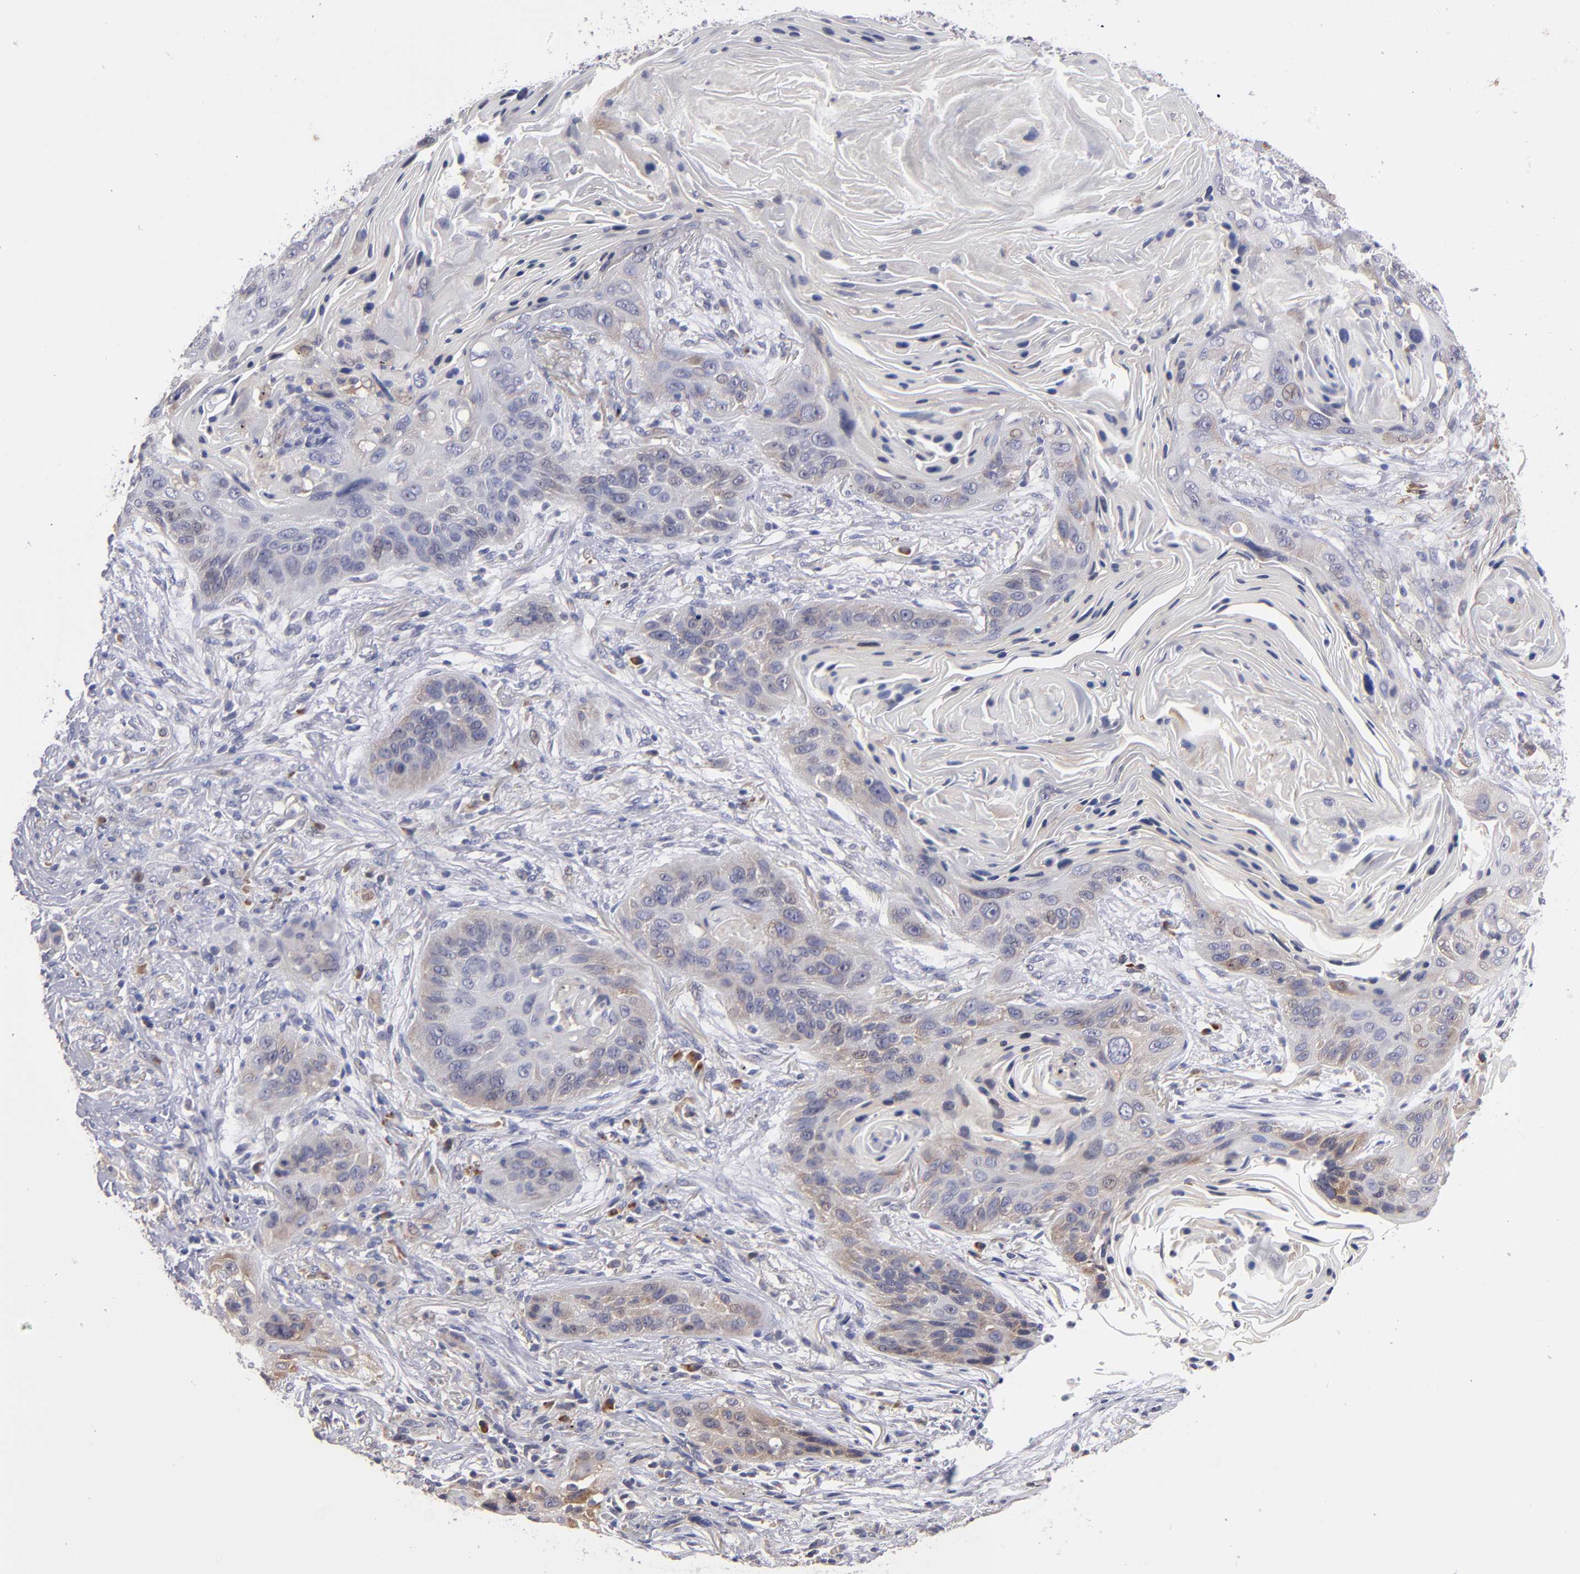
{"staining": {"intensity": "weak", "quantity": "<25%", "location": "cytoplasmic/membranous"}, "tissue": "lung cancer", "cell_type": "Tumor cells", "image_type": "cancer", "snomed": [{"axis": "morphology", "description": "Squamous cell carcinoma, NOS"}, {"axis": "topography", "description": "Lung"}], "caption": "Lung cancer stained for a protein using IHC exhibits no expression tumor cells.", "gene": "EIF3L", "patient": {"sex": "female", "age": 67}}